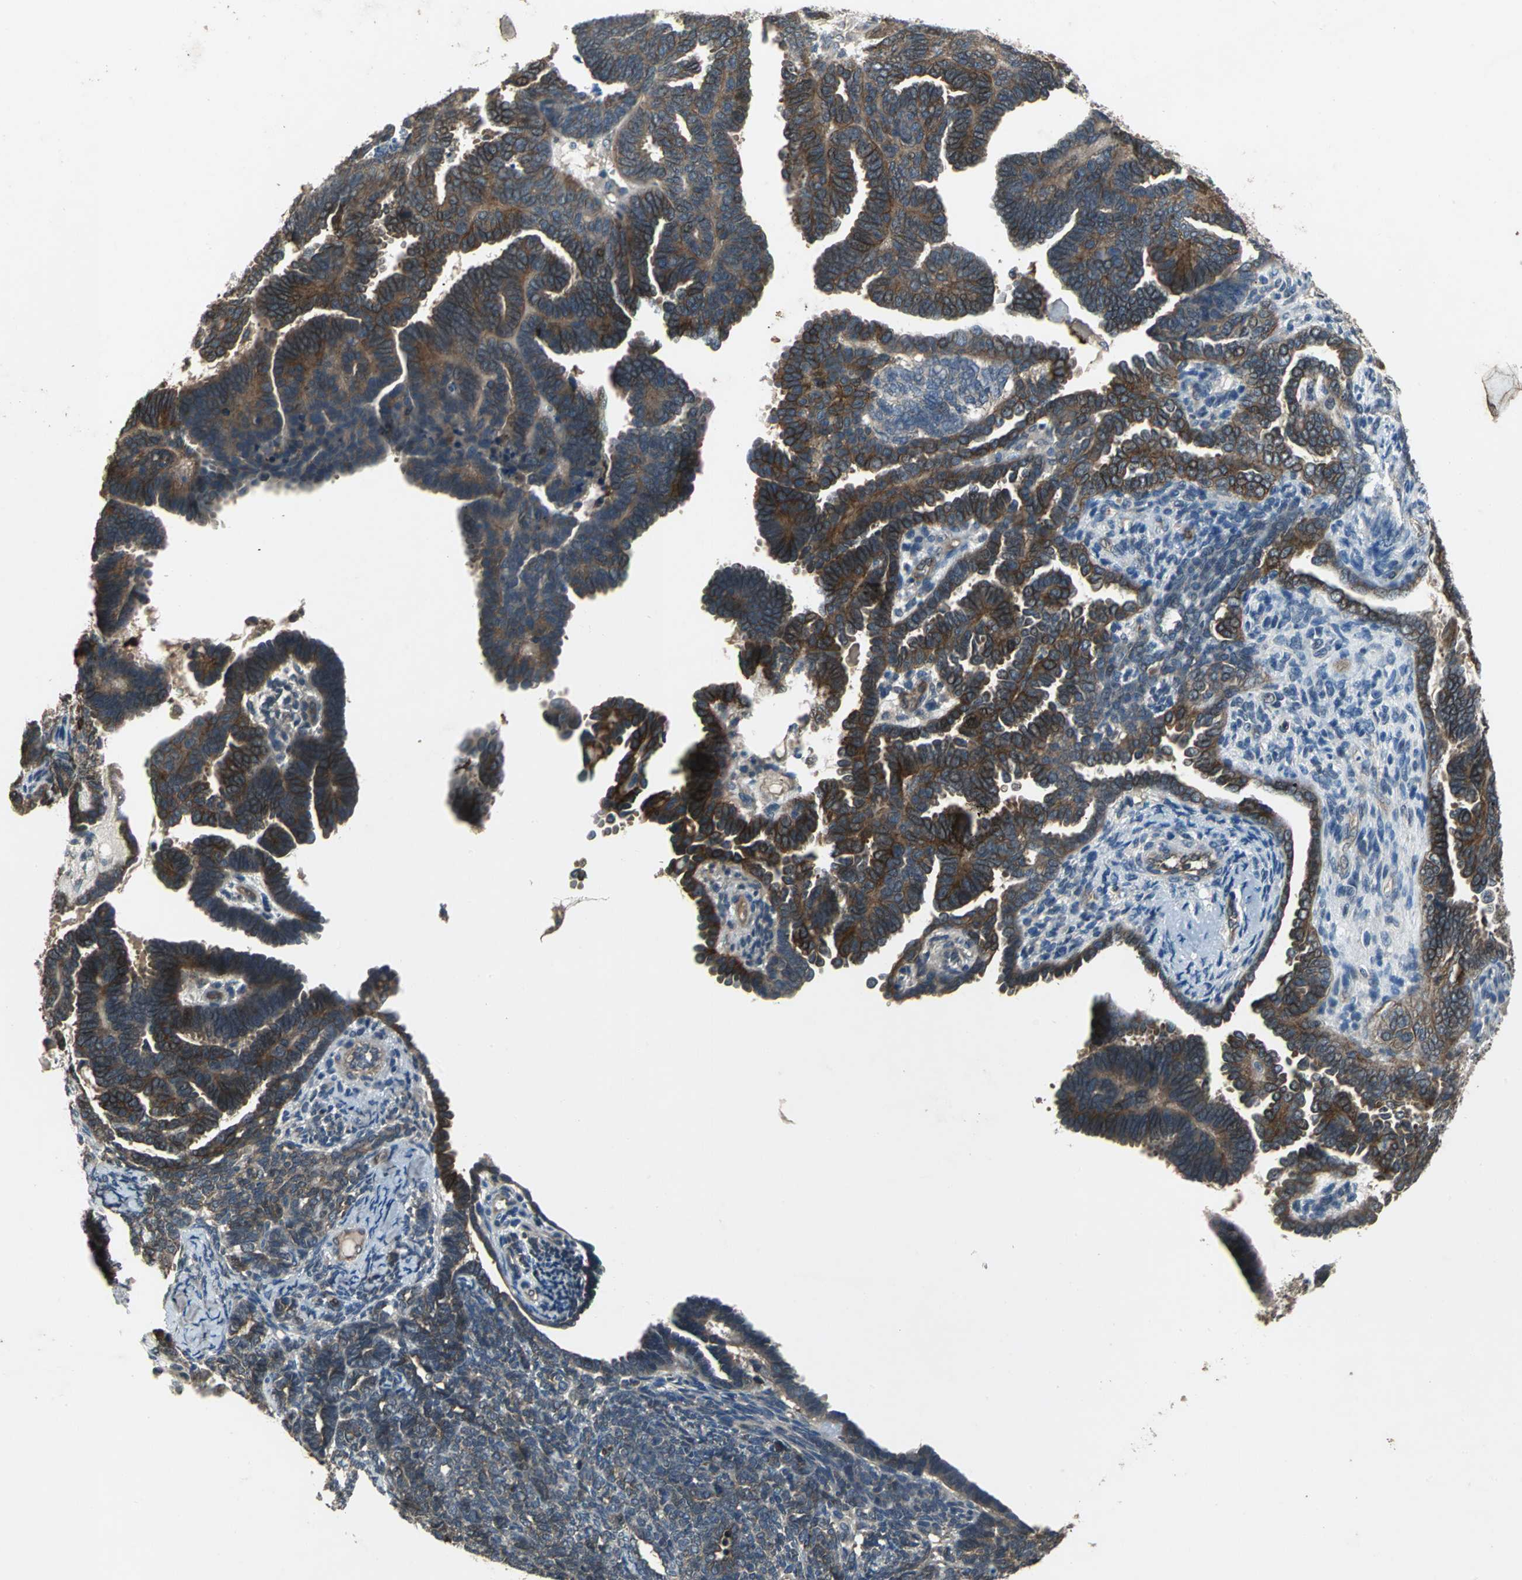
{"staining": {"intensity": "moderate", "quantity": "25%-75%", "location": "cytoplasmic/membranous"}, "tissue": "endometrial cancer", "cell_type": "Tumor cells", "image_type": "cancer", "snomed": [{"axis": "morphology", "description": "Neoplasm, malignant, NOS"}, {"axis": "topography", "description": "Endometrium"}], "caption": "This is an image of IHC staining of endometrial neoplasm (malignant), which shows moderate positivity in the cytoplasmic/membranous of tumor cells.", "gene": "MET", "patient": {"sex": "female", "age": 74}}